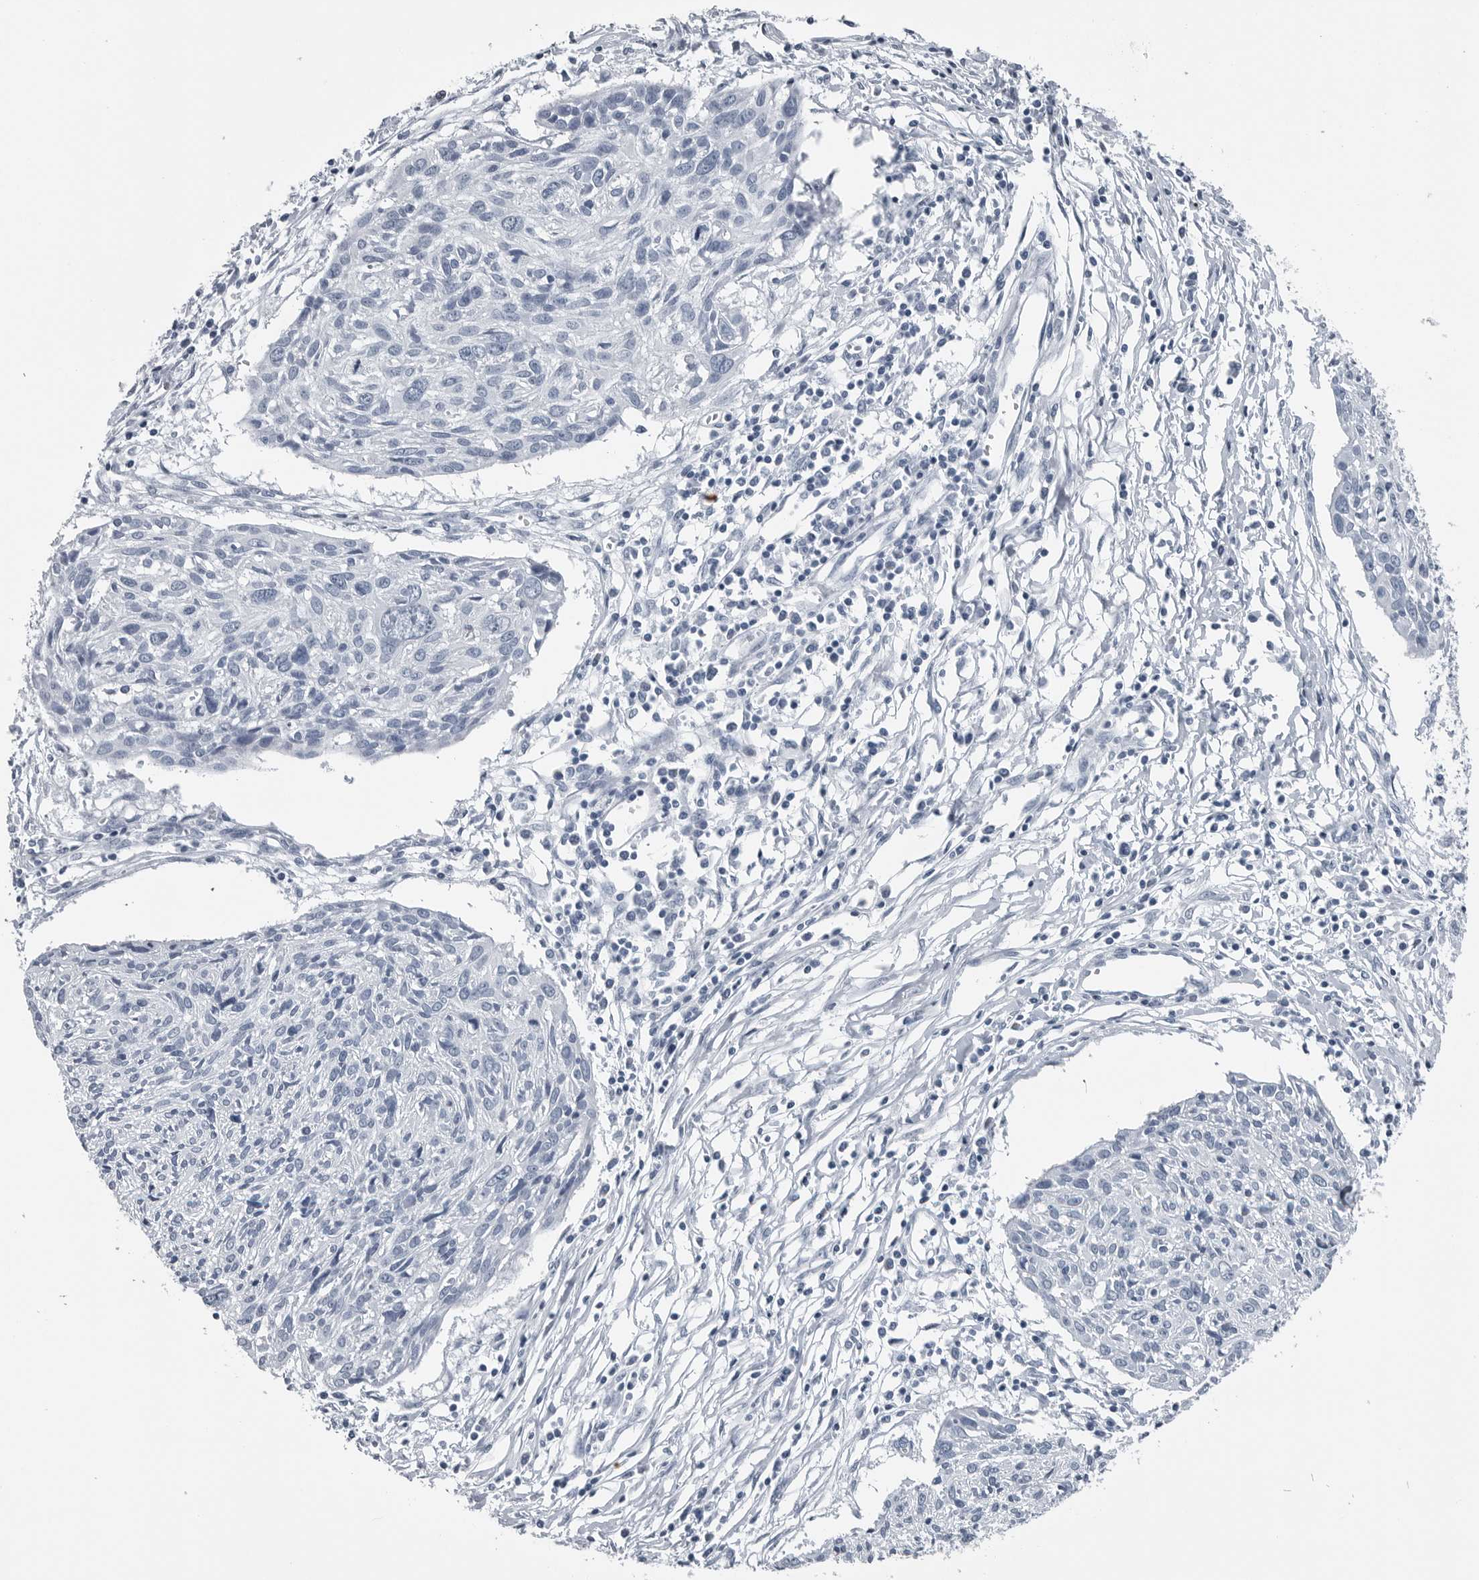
{"staining": {"intensity": "negative", "quantity": "none", "location": "none"}, "tissue": "cervical cancer", "cell_type": "Tumor cells", "image_type": "cancer", "snomed": [{"axis": "morphology", "description": "Squamous cell carcinoma, NOS"}, {"axis": "topography", "description": "Cervix"}], "caption": "A histopathology image of cervical cancer stained for a protein reveals no brown staining in tumor cells. (DAB (3,3'-diaminobenzidine) immunohistochemistry (IHC), high magnification).", "gene": "SPINK1", "patient": {"sex": "female", "age": 51}}